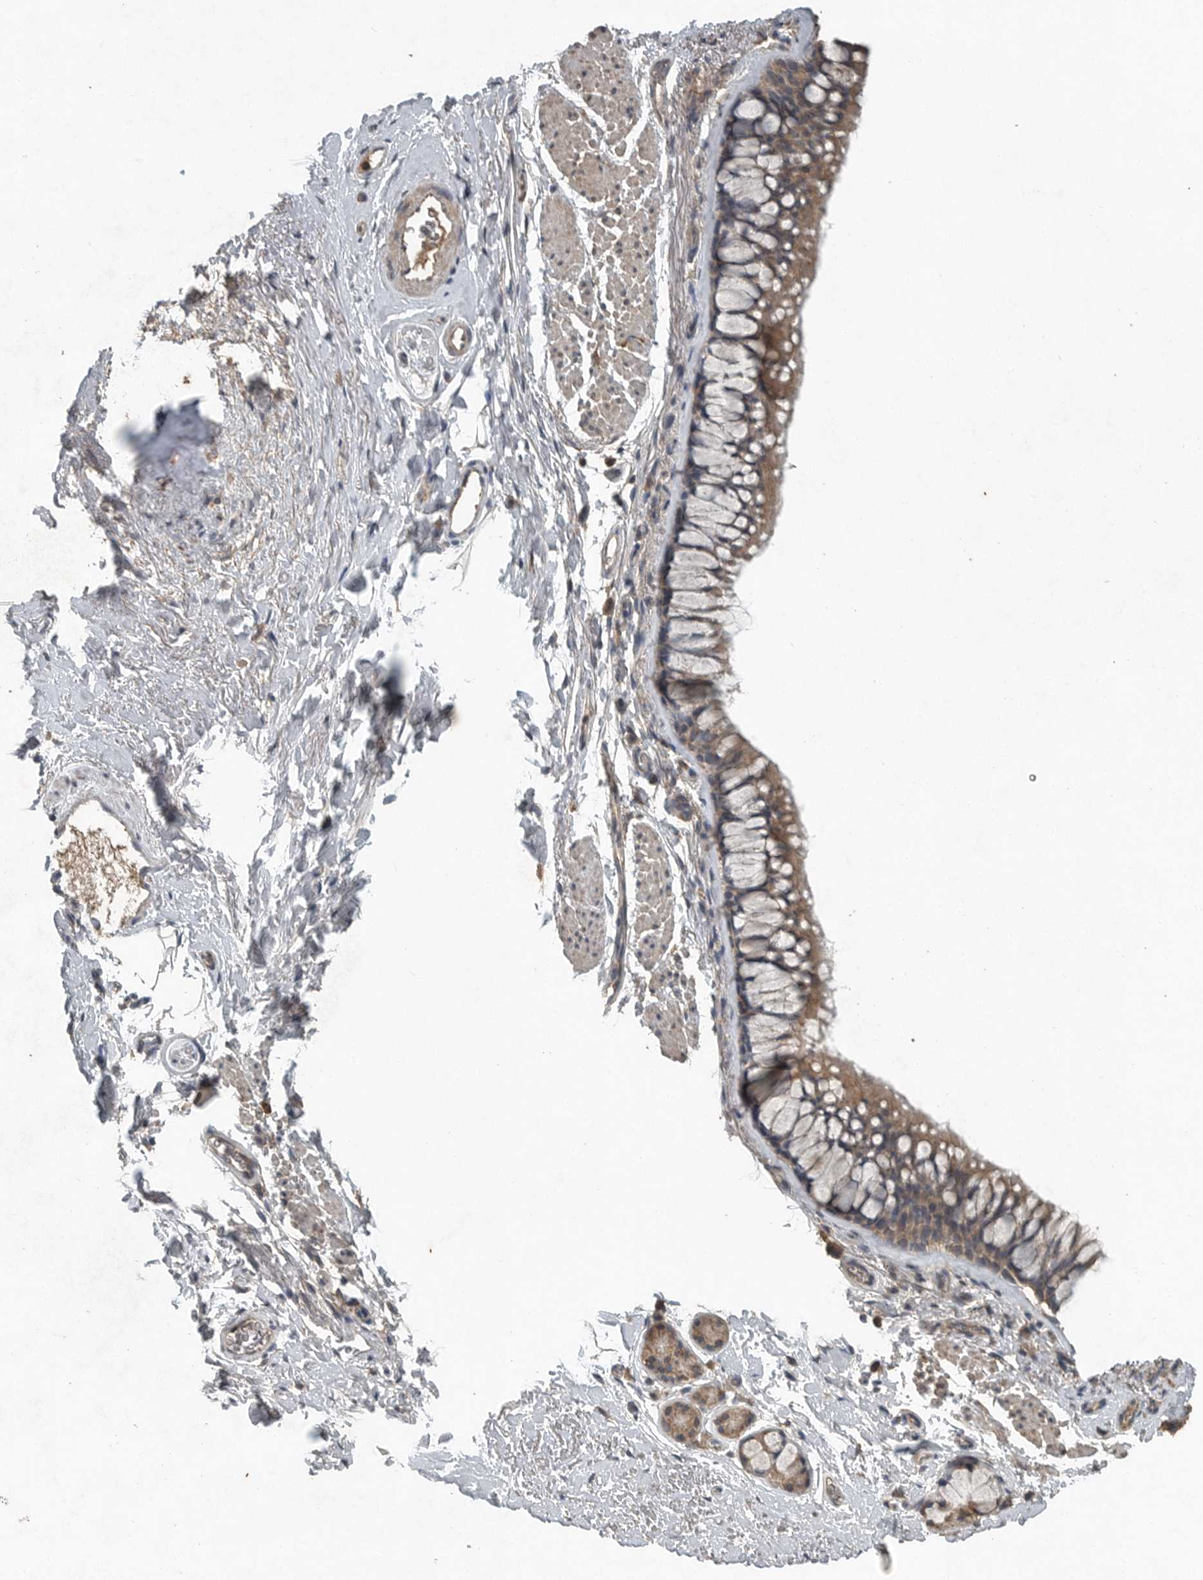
{"staining": {"intensity": "weak", "quantity": ">75%", "location": "cytoplasmic/membranous"}, "tissue": "bronchus", "cell_type": "Respiratory epithelial cells", "image_type": "normal", "snomed": [{"axis": "morphology", "description": "Normal tissue, NOS"}, {"axis": "topography", "description": "Cartilage tissue"}, {"axis": "topography", "description": "Bronchus"}], "caption": "Immunohistochemical staining of benign bronchus displays weak cytoplasmic/membranous protein expression in about >75% of respiratory epithelial cells. (brown staining indicates protein expression, while blue staining denotes nuclei).", "gene": "IL6ST", "patient": {"sex": "female", "age": 53}}